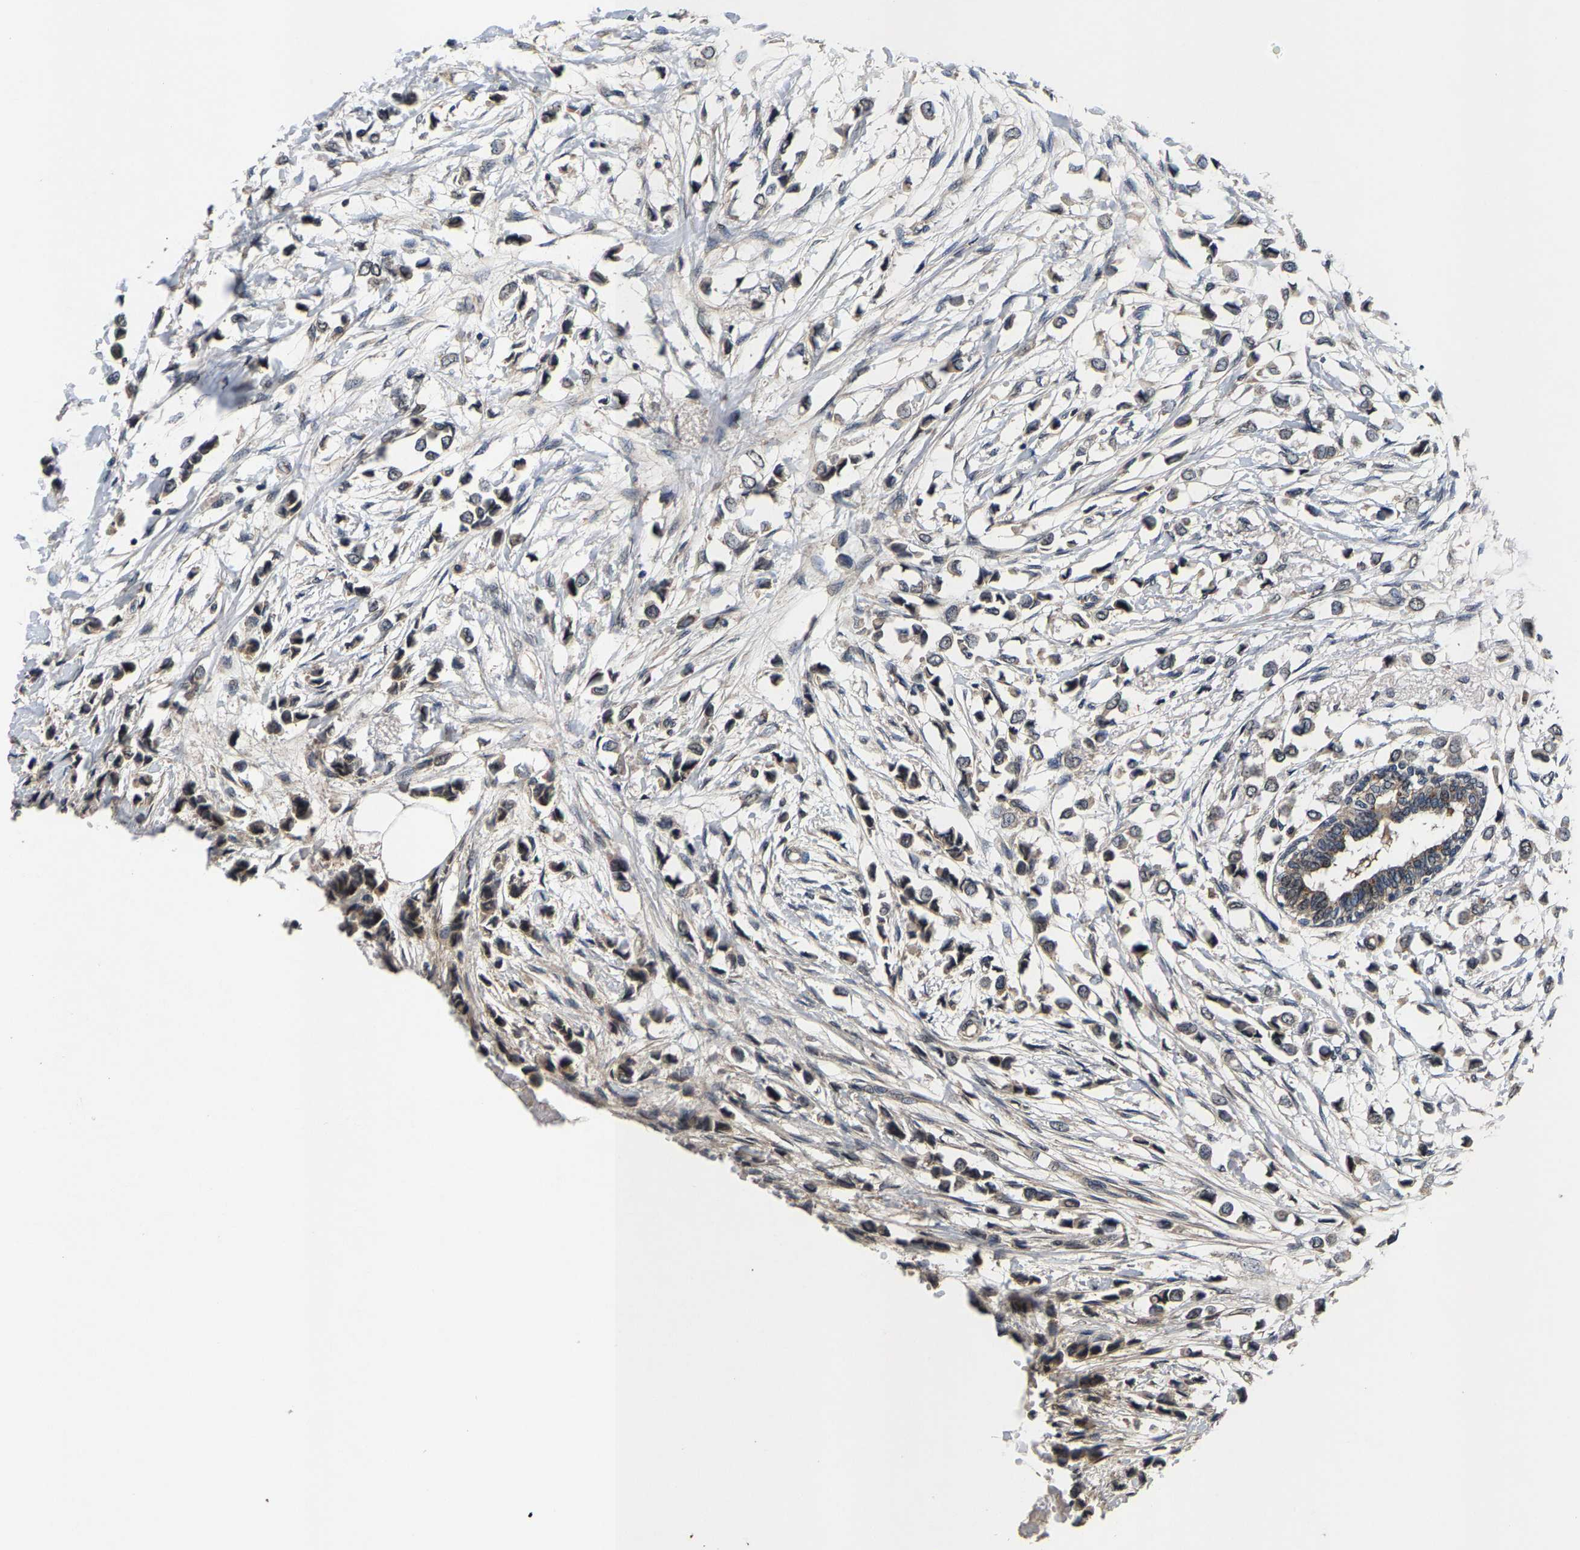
{"staining": {"intensity": "negative", "quantity": "none", "location": "none"}, "tissue": "breast cancer", "cell_type": "Tumor cells", "image_type": "cancer", "snomed": [{"axis": "morphology", "description": "Lobular carcinoma"}, {"axis": "topography", "description": "Breast"}], "caption": "IHC of lobular carcinoma (breast) reveals no positivity in tumor cells.", "gene": "HUWE1", "patient": {"sex": "female", "age": 51}}